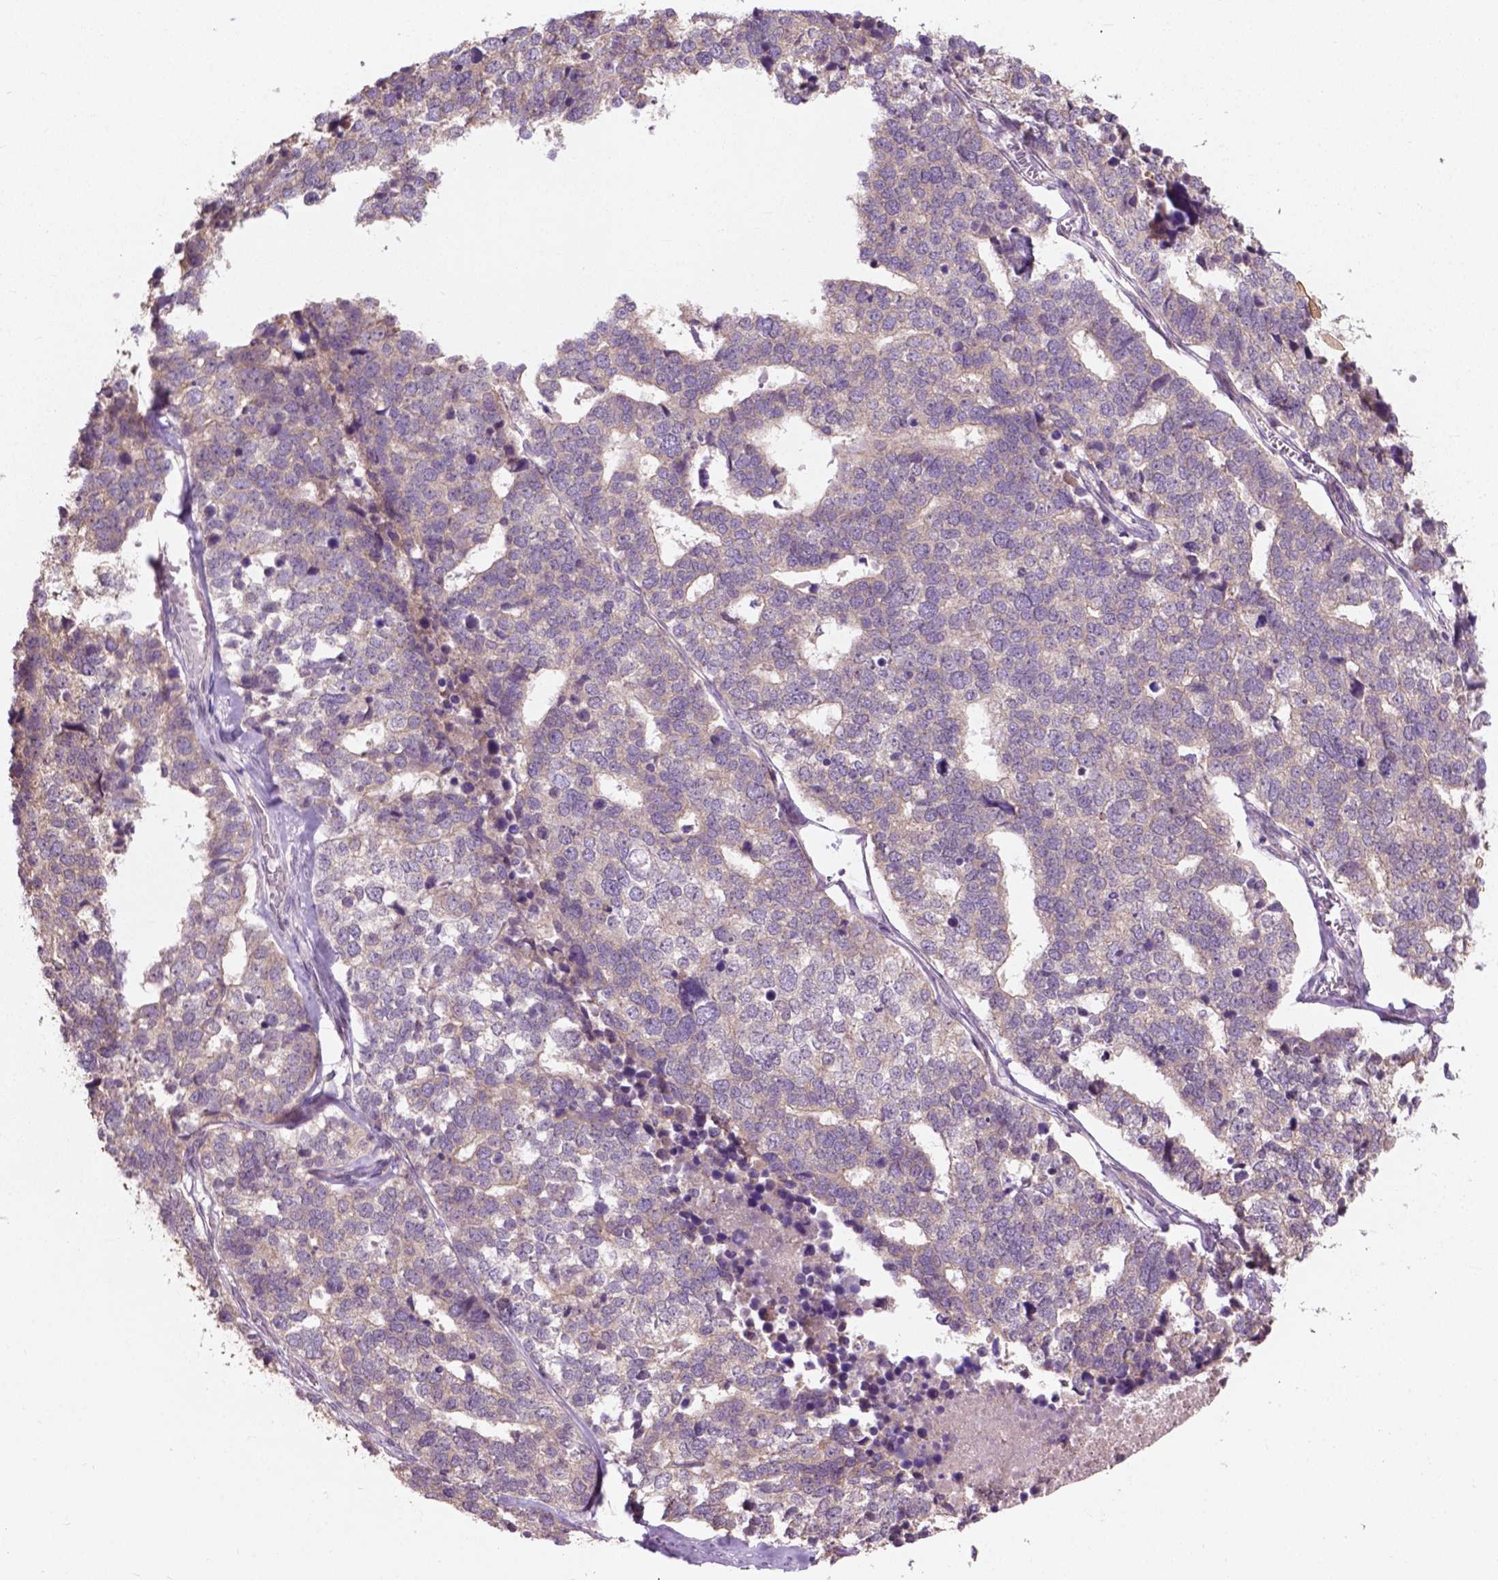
{"staining": {"intensity": "negative", "quantity": "none", "location": "none"}, "tissue": "stomach cancer", "cell_type": "Tumor cells", "image_type": "cancer", "snomed": [{"axis": "morphology", "description": "Adenocarcinoma, NOS"}, {"axis": "topography", "description": "Stomach"}], "caption": "The histopathology image demonstrates no staining of tumor cells in adenocarcinoma (stomach). Nuclei are stained in blue.", "gene": "MZT1", "patient": {"sex": "male", "age": 69}}